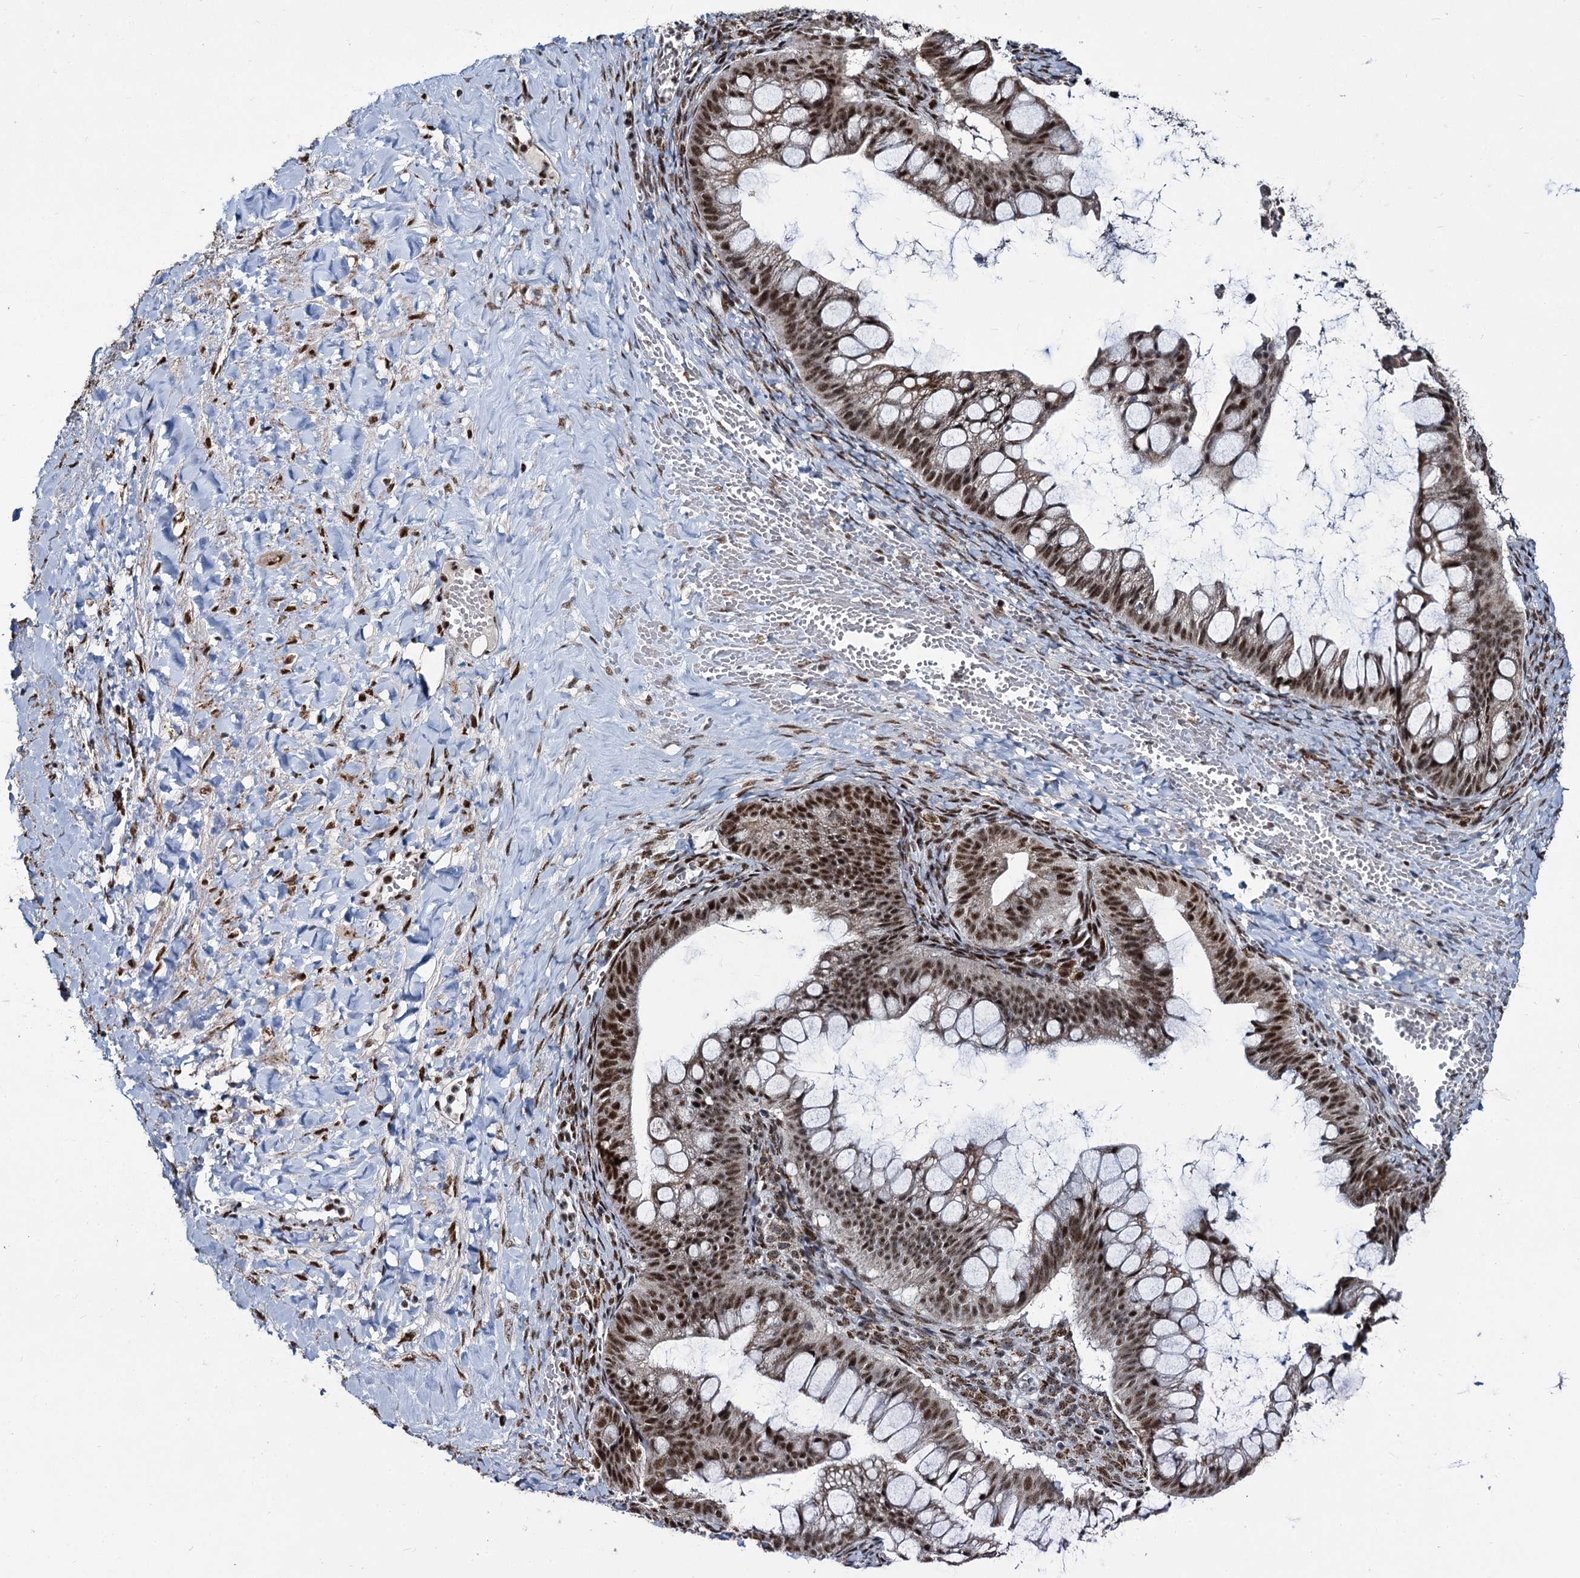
{"staining": {"intensity": "moderate", "quantity": ">75%", "location": "cytoplasmic/membranous,nuclear"}, "tissue": "ovarian cancer", "cell_type": "Tumor cells", "image_type": "cancer", "snomed": [{"axis": "morphology", "description": "Cystadenocarcinoma, mucinous, NOS"}, {"axis": "topography", "description": "Ovary"}], "caption": "There is medium levels of moderate cytoplasmic/membranous and nuclear expression in tumor cells of ovarian cancer (mucinous cystadenocarcinoma), as demonstrated by immunohistochemical staining (brown color).", "gene": "RPUSD4", "patient": {"sex": "female", "age": 73}}